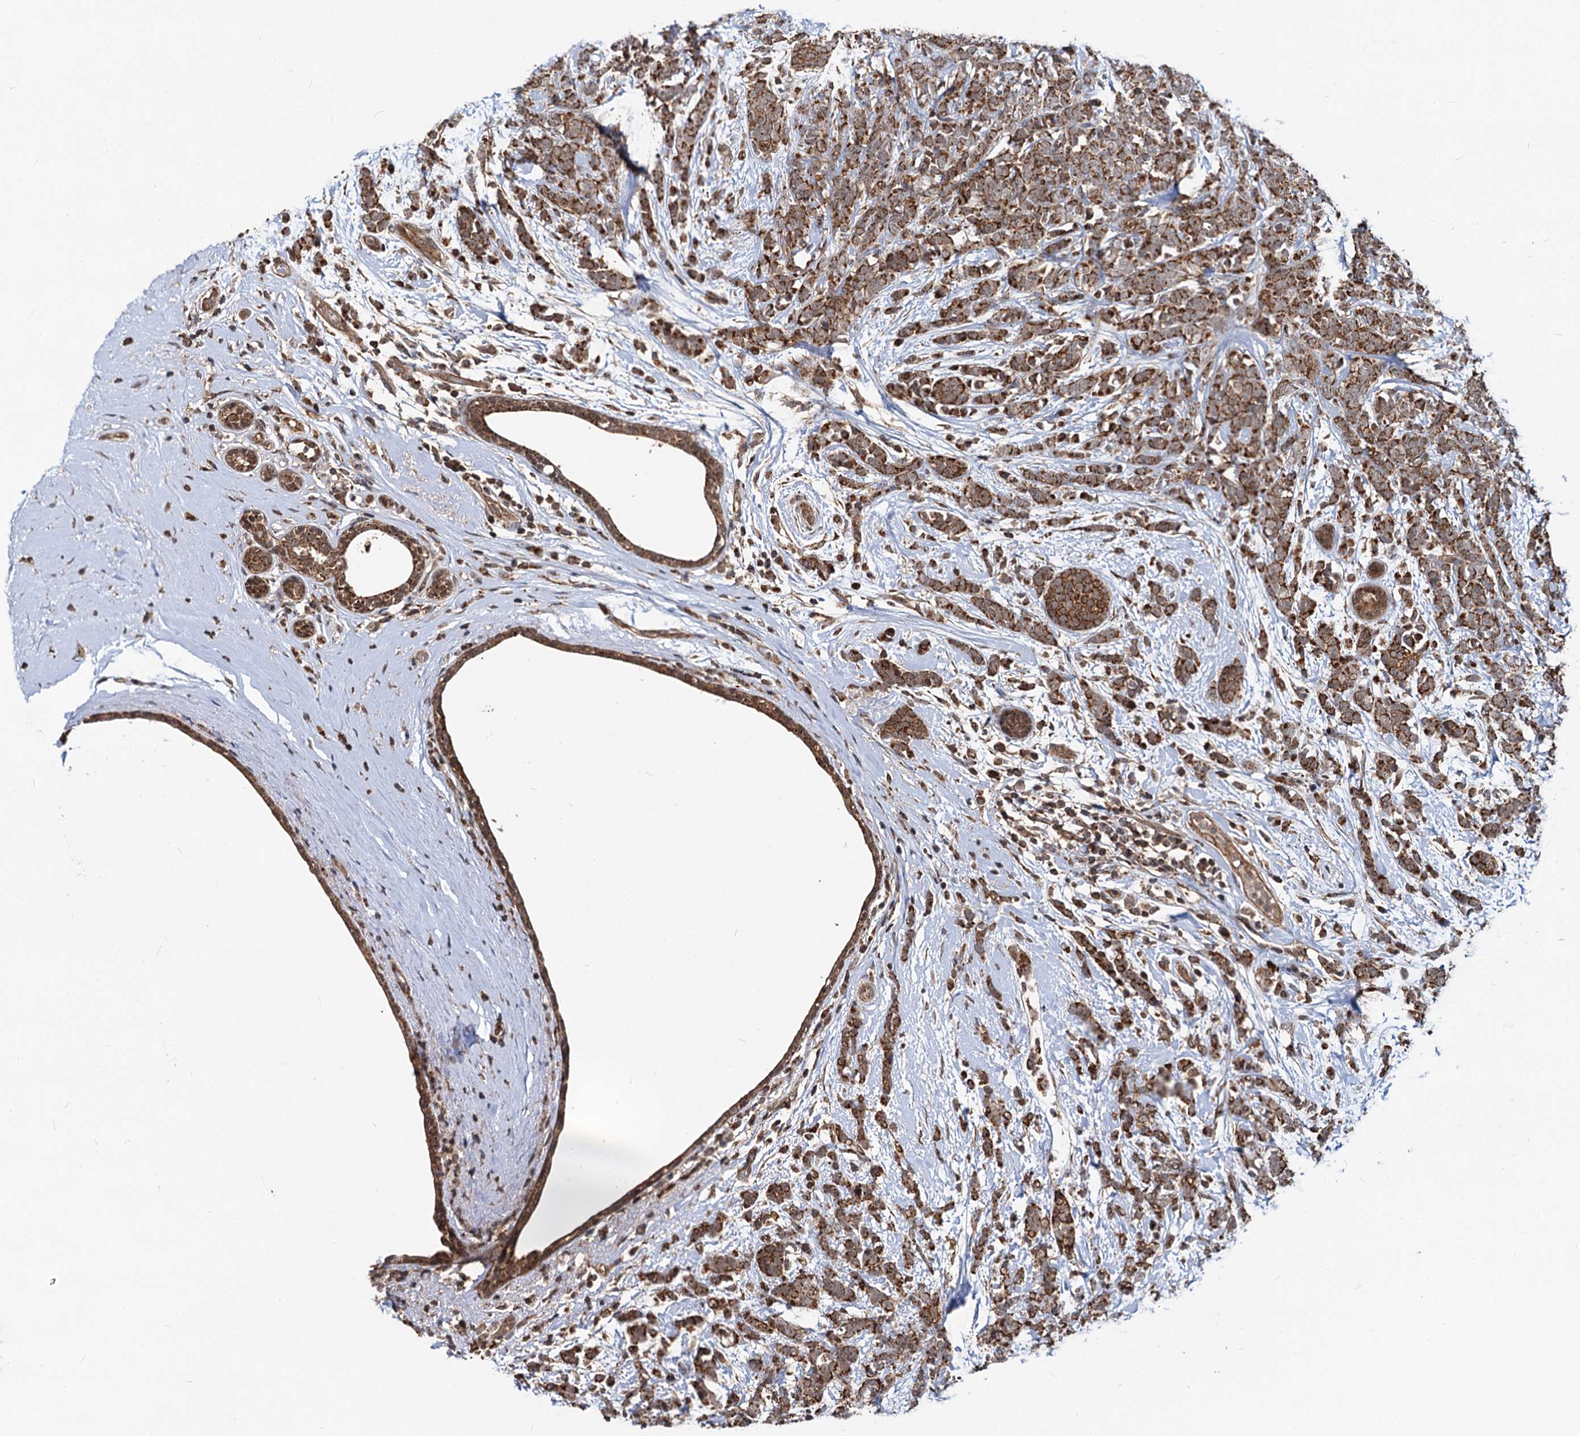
{"staining": {"intensity": "strong", "quantity": ">75%", "location": "cytoplasmic/membranous"}, "tissue": "breast cancer", "cell_type": "Tumor cells", "image_type": "cancer", "snomed": [{"axis": "morphology", "description": "Lobular carcinoma"}, {"axis": "topography", "description": "Breast"}], "caption": "An image of lobular carcinoma (breast) stained for a protein demonstrates strong cytoplasmic/membranous brown staining in tumor cells.", "gene": "CEP76", "patient": {"sex": "female", "age": 58}}